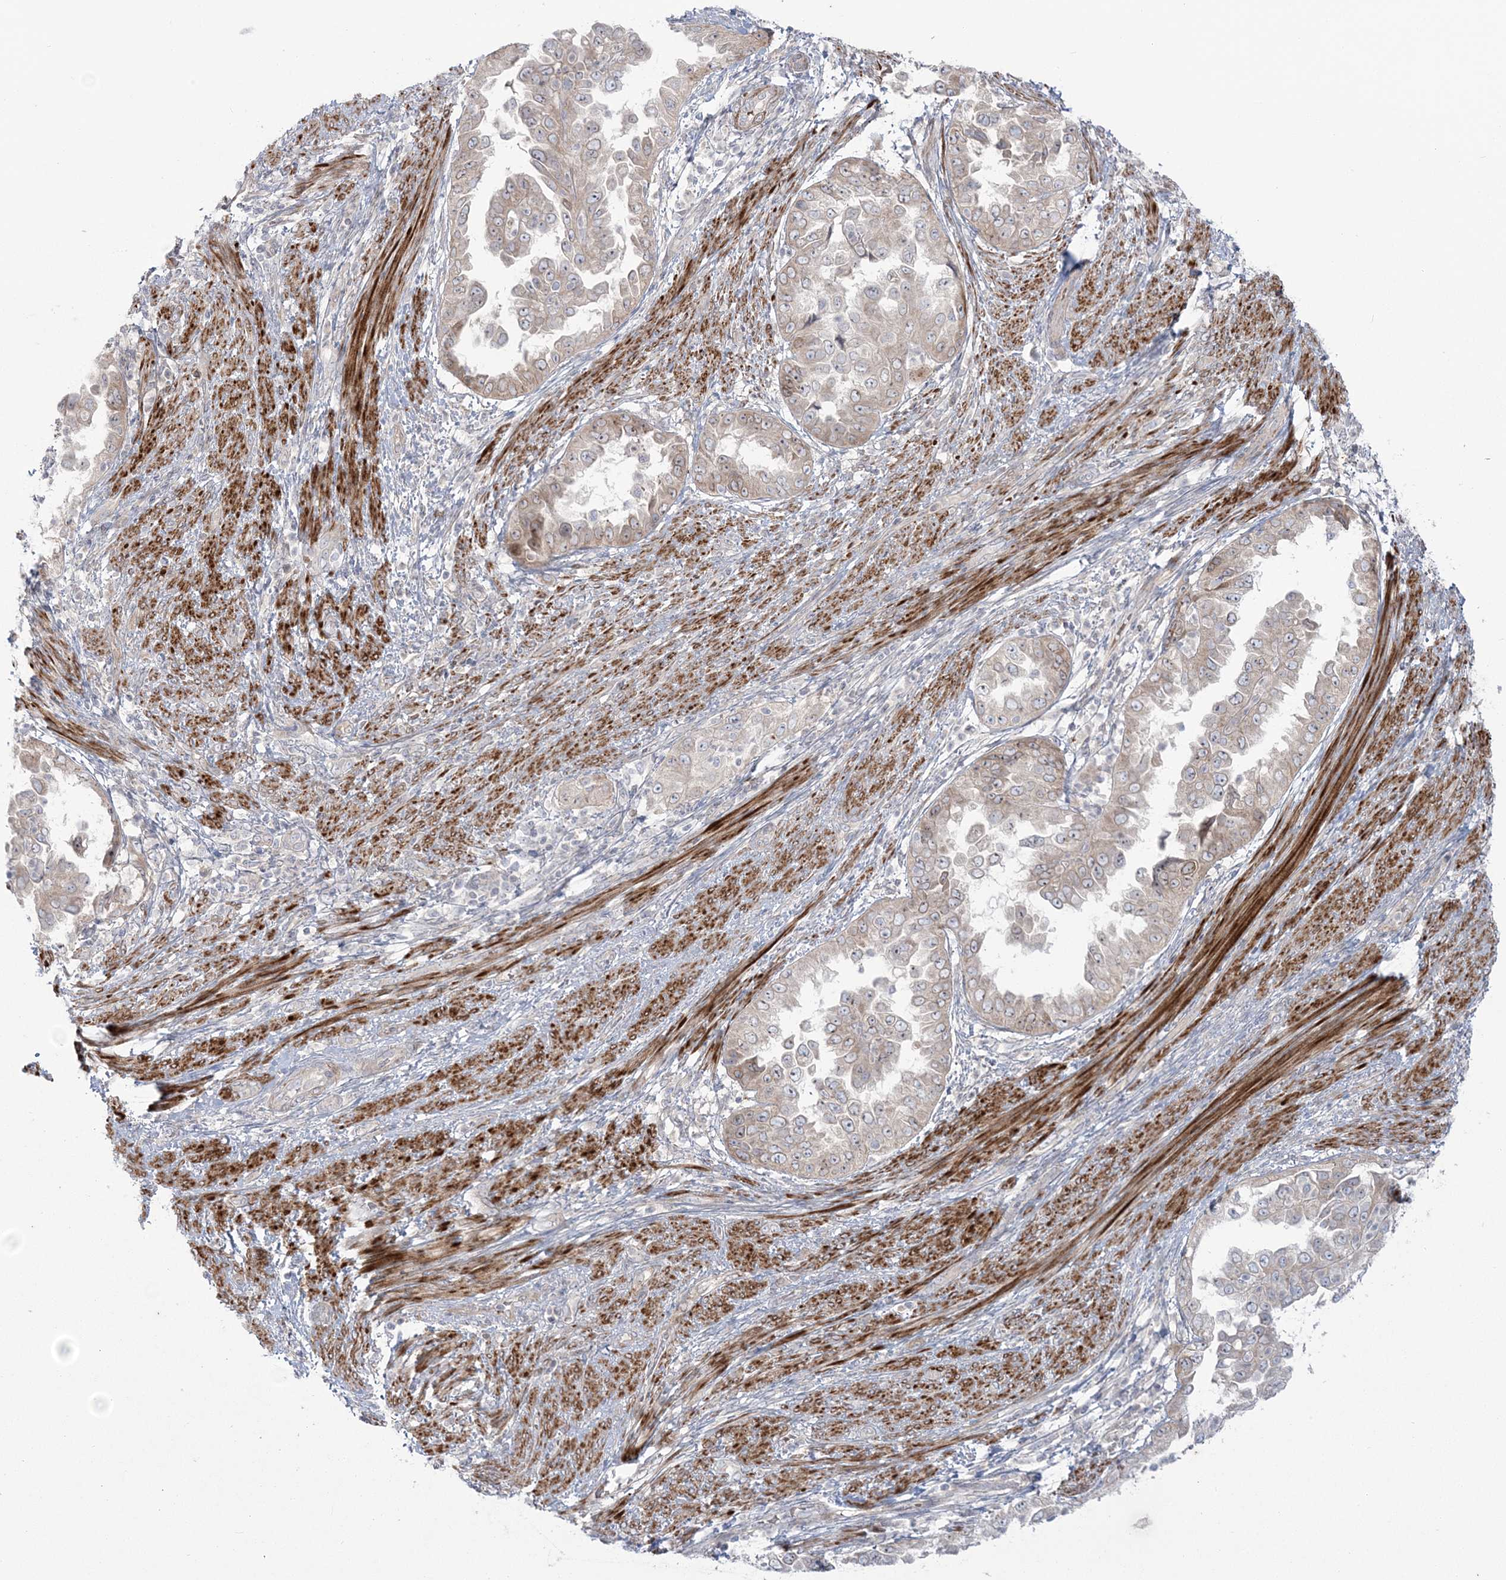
{"staining": {"intensity": "weak", "quantity": "25%-75%", "location": "cytoplasmic/membranous"}, "tissue": "endometrial cancer", "cell_type": "Tumor cells", "image_type": "cancer", "snomed": [{"axis": "morphology", "description": "Adenocarcinoma, NOS"}, {"axis": "topography", "description": "Endometrium"}], "caption": "Endometrial cancer stained for a protein (brown) exhibits weak cytoplasmic/membranous positive expression in approximately 25%-75% of tumor cells.", "gene": "NUDT9", "patient": {"sex": "female", "age": 85}}